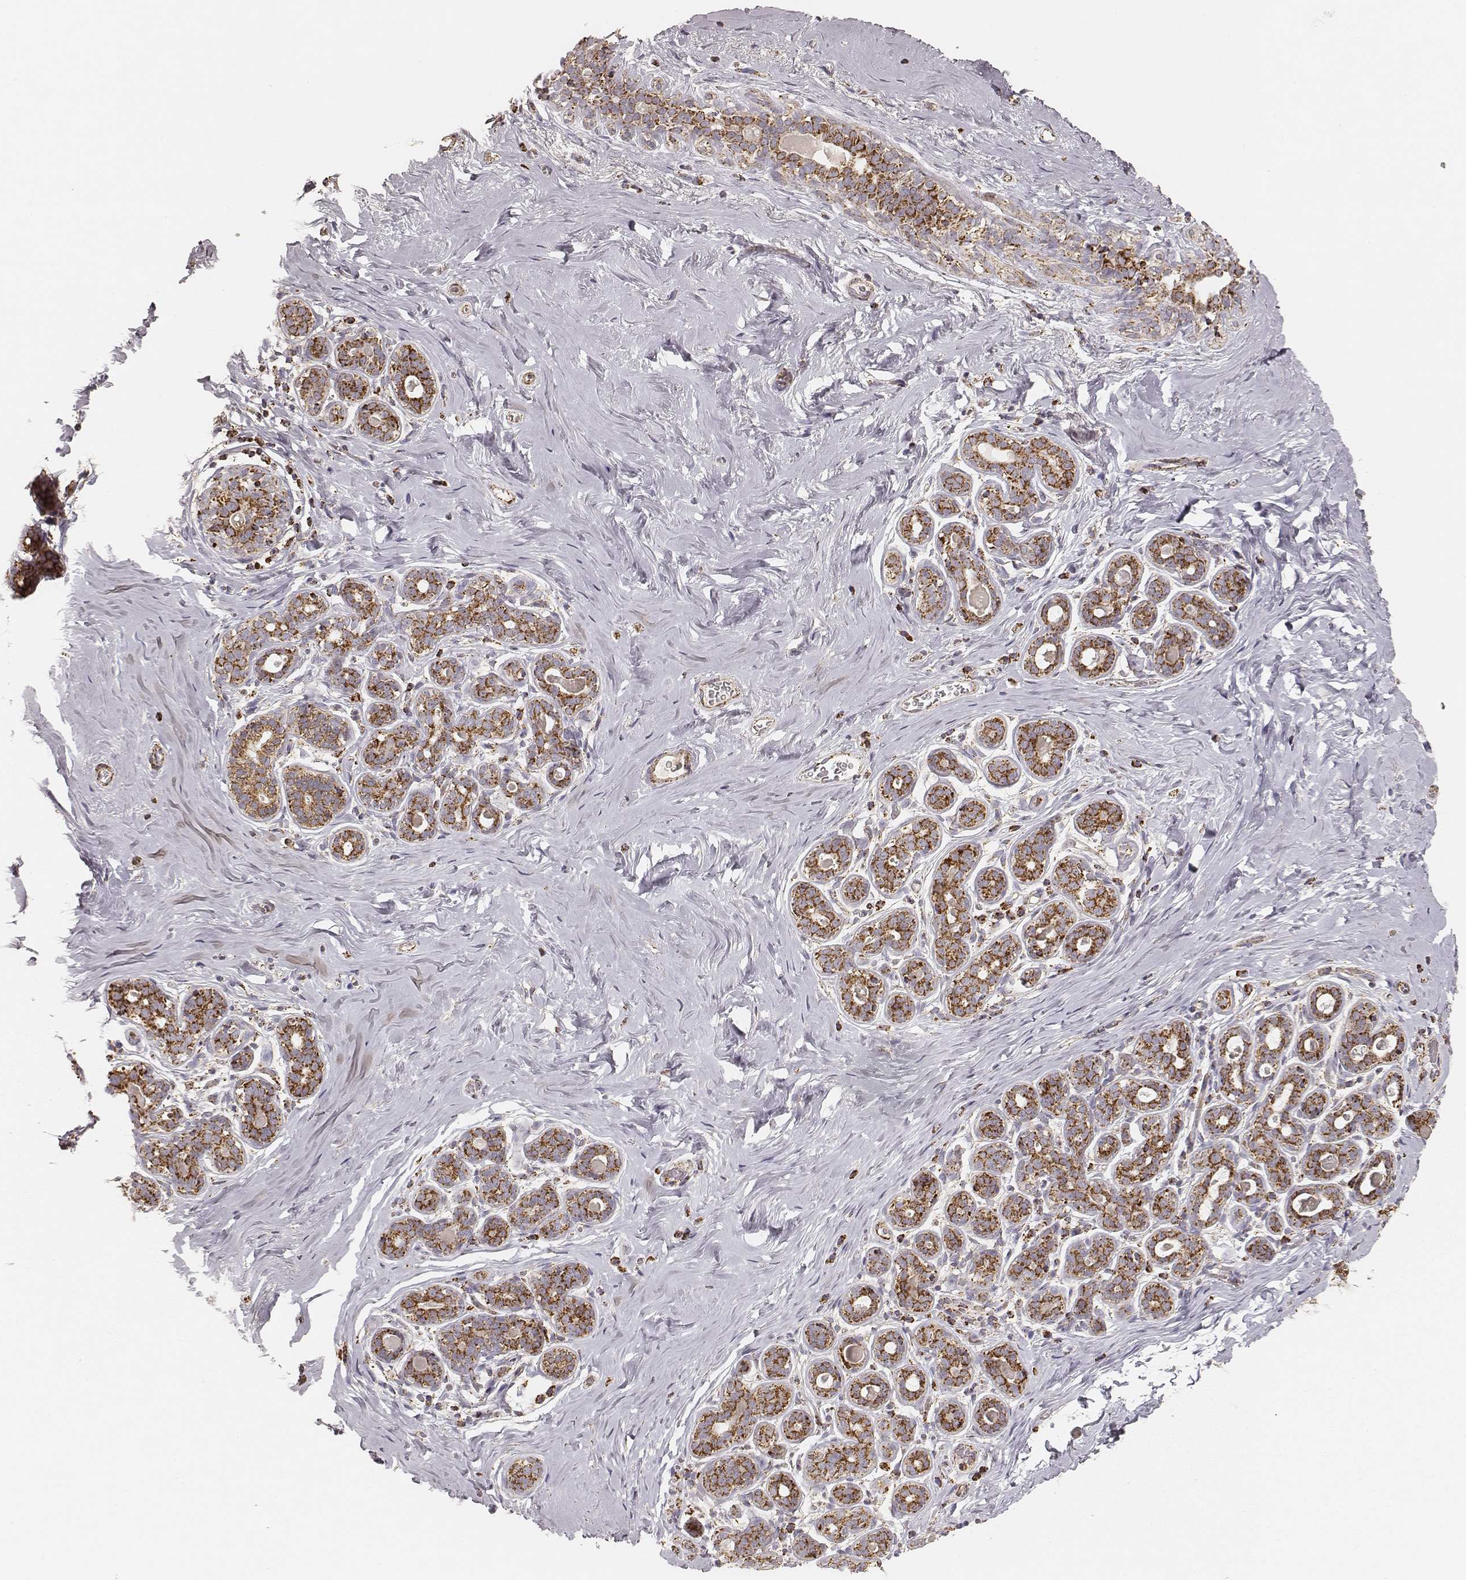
{"staining": {"intensity": "moderate", "quantity": ">75%", "location": "cytoplasmic/membranous"}, "tissue": "breast", "cell_type": "Adipocytes", "image_type": "normal", "snomed": [{"axis": "morphology", "description": "Normal tissue, NOS"}, {"axis": "topography", "description": "Skin"}, {"axis": "topography", "description": "Breast"}], "caption": "Immunohistochemical staining of normal human breast reveals moderate cytoplasmic/membranous protein positivity in approximately >75% of adipocytes.", "gene": "CS", "patient": {"sex": "female", "age": 43}}